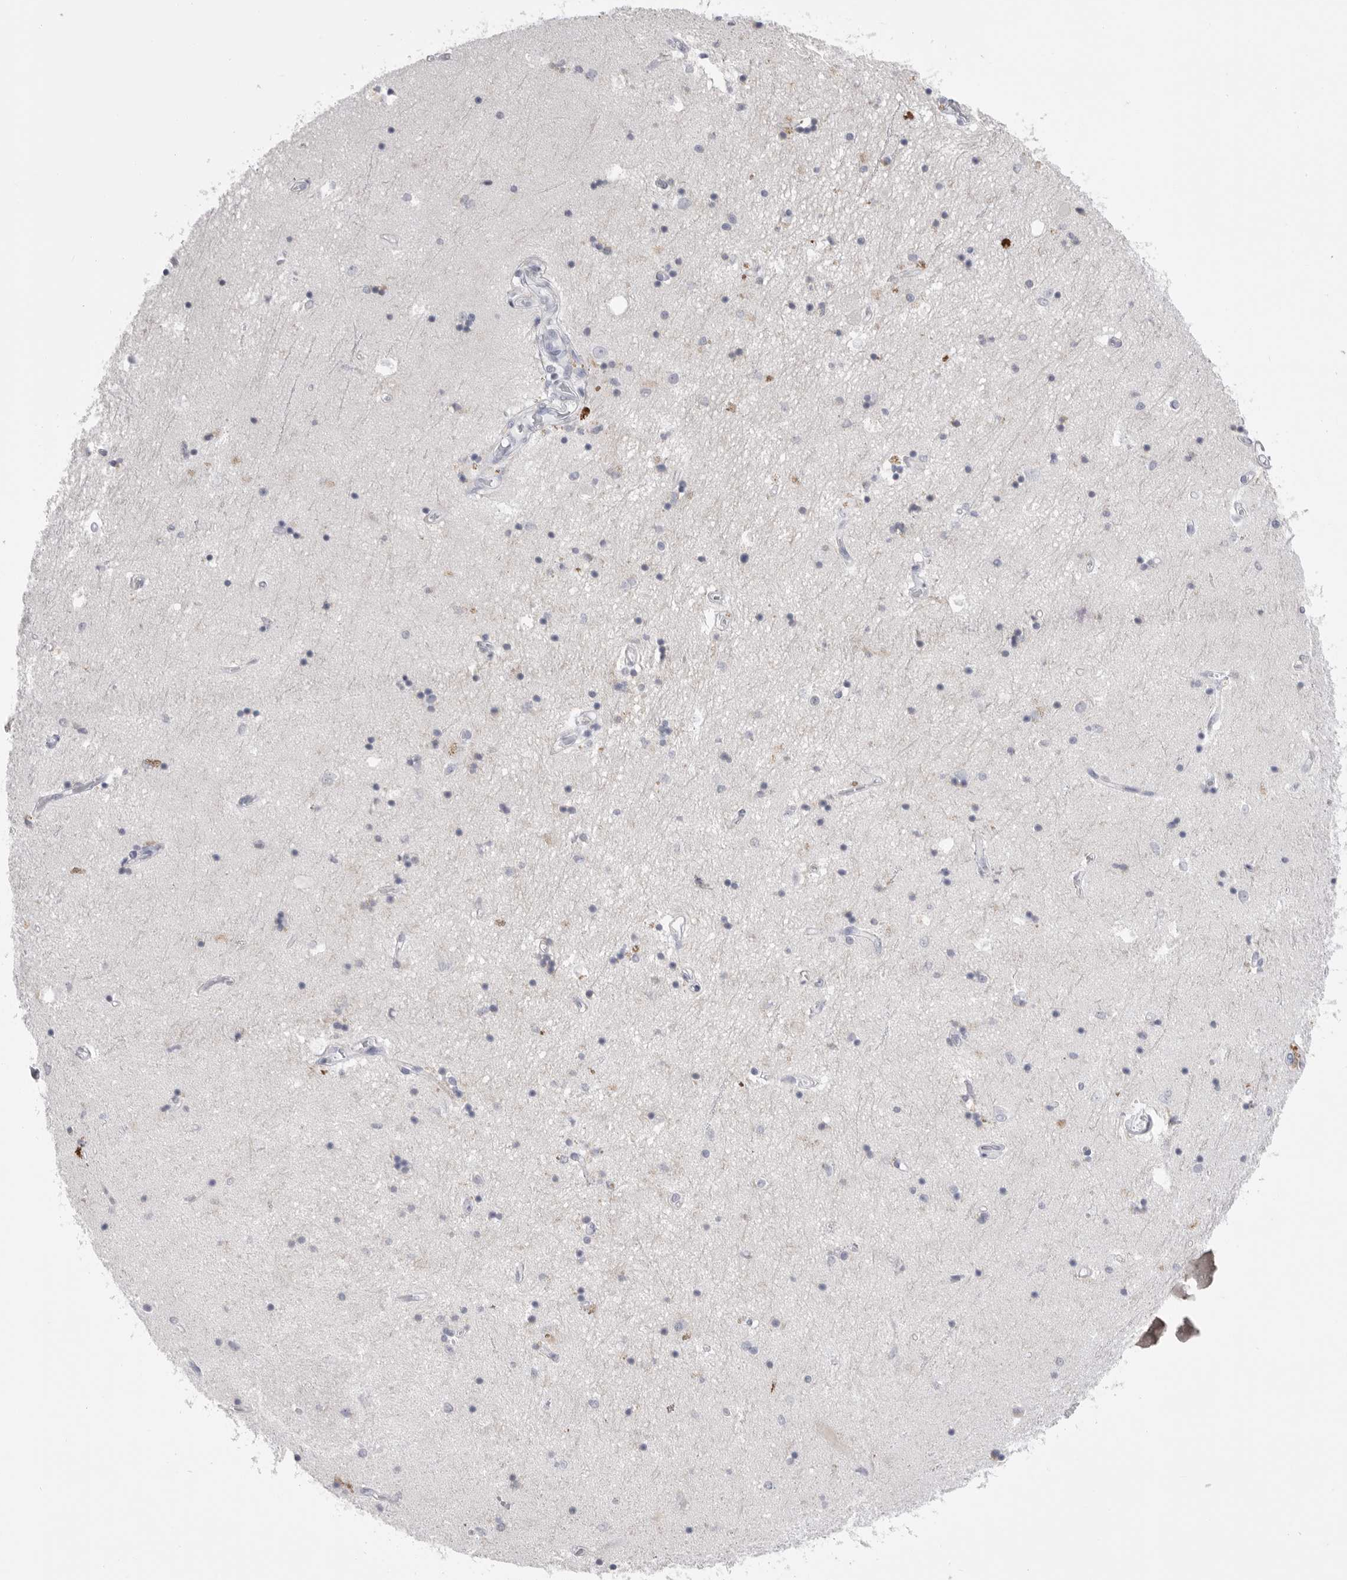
{"staining": {"intensity": "negative", "quantity": "none", "location": "none"}, "tissue": "hippocampus", "cell_type": "Glial cells", "image_type": "normal", "snomed": [{"axis": "morphology", "description": "Normal tissue, NOS"}, {"axis": "topography", "description": "Hippocampus"}], "caption": "Immunohistochemistry of normal human hippocampus displays no positivity in glial cells.", "gene": "ZBTB7B", "patient": {"sex": "male", "age": 45}}